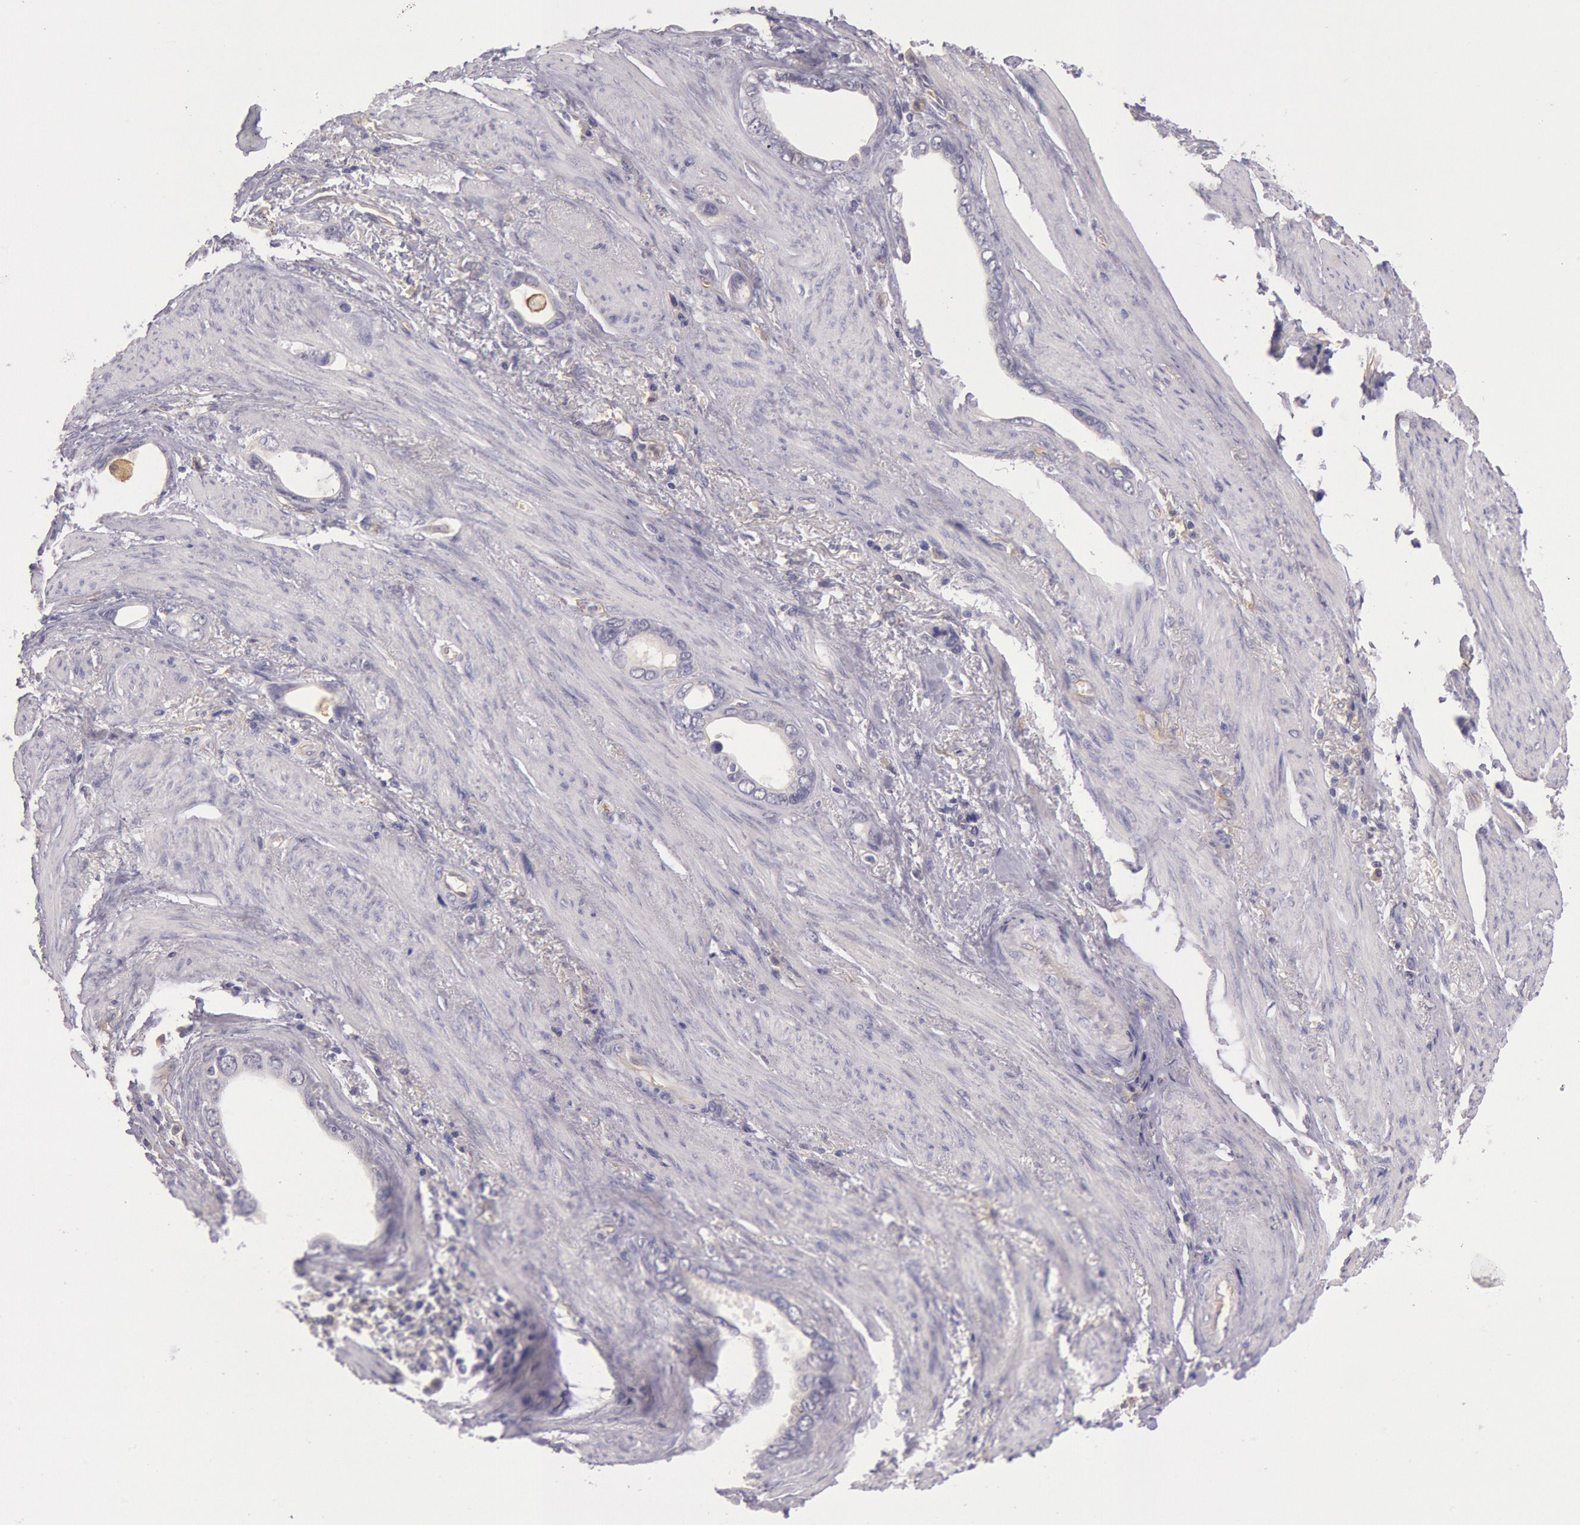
{"staining": {"intensity": "weak", "quantity": "<25%", "location": "cytoplasmic/membranous"}, "tissue": "stomach cancer", "cell_type": "Tumor cells", "image_type": "cancer", "snomed": [{"axis": "morphology", "description": "Adenocarcinoma, NOS"}, {"axis": "topography", "description": "Stomach"}], "caption": "A high-resolution micrograph shows IHC staining of stomach adenocarcinoma, which reveals no significant positivity in tumor cells.", "gene": "MYO5A", "patient": {"sex": "male", "age": 78}}